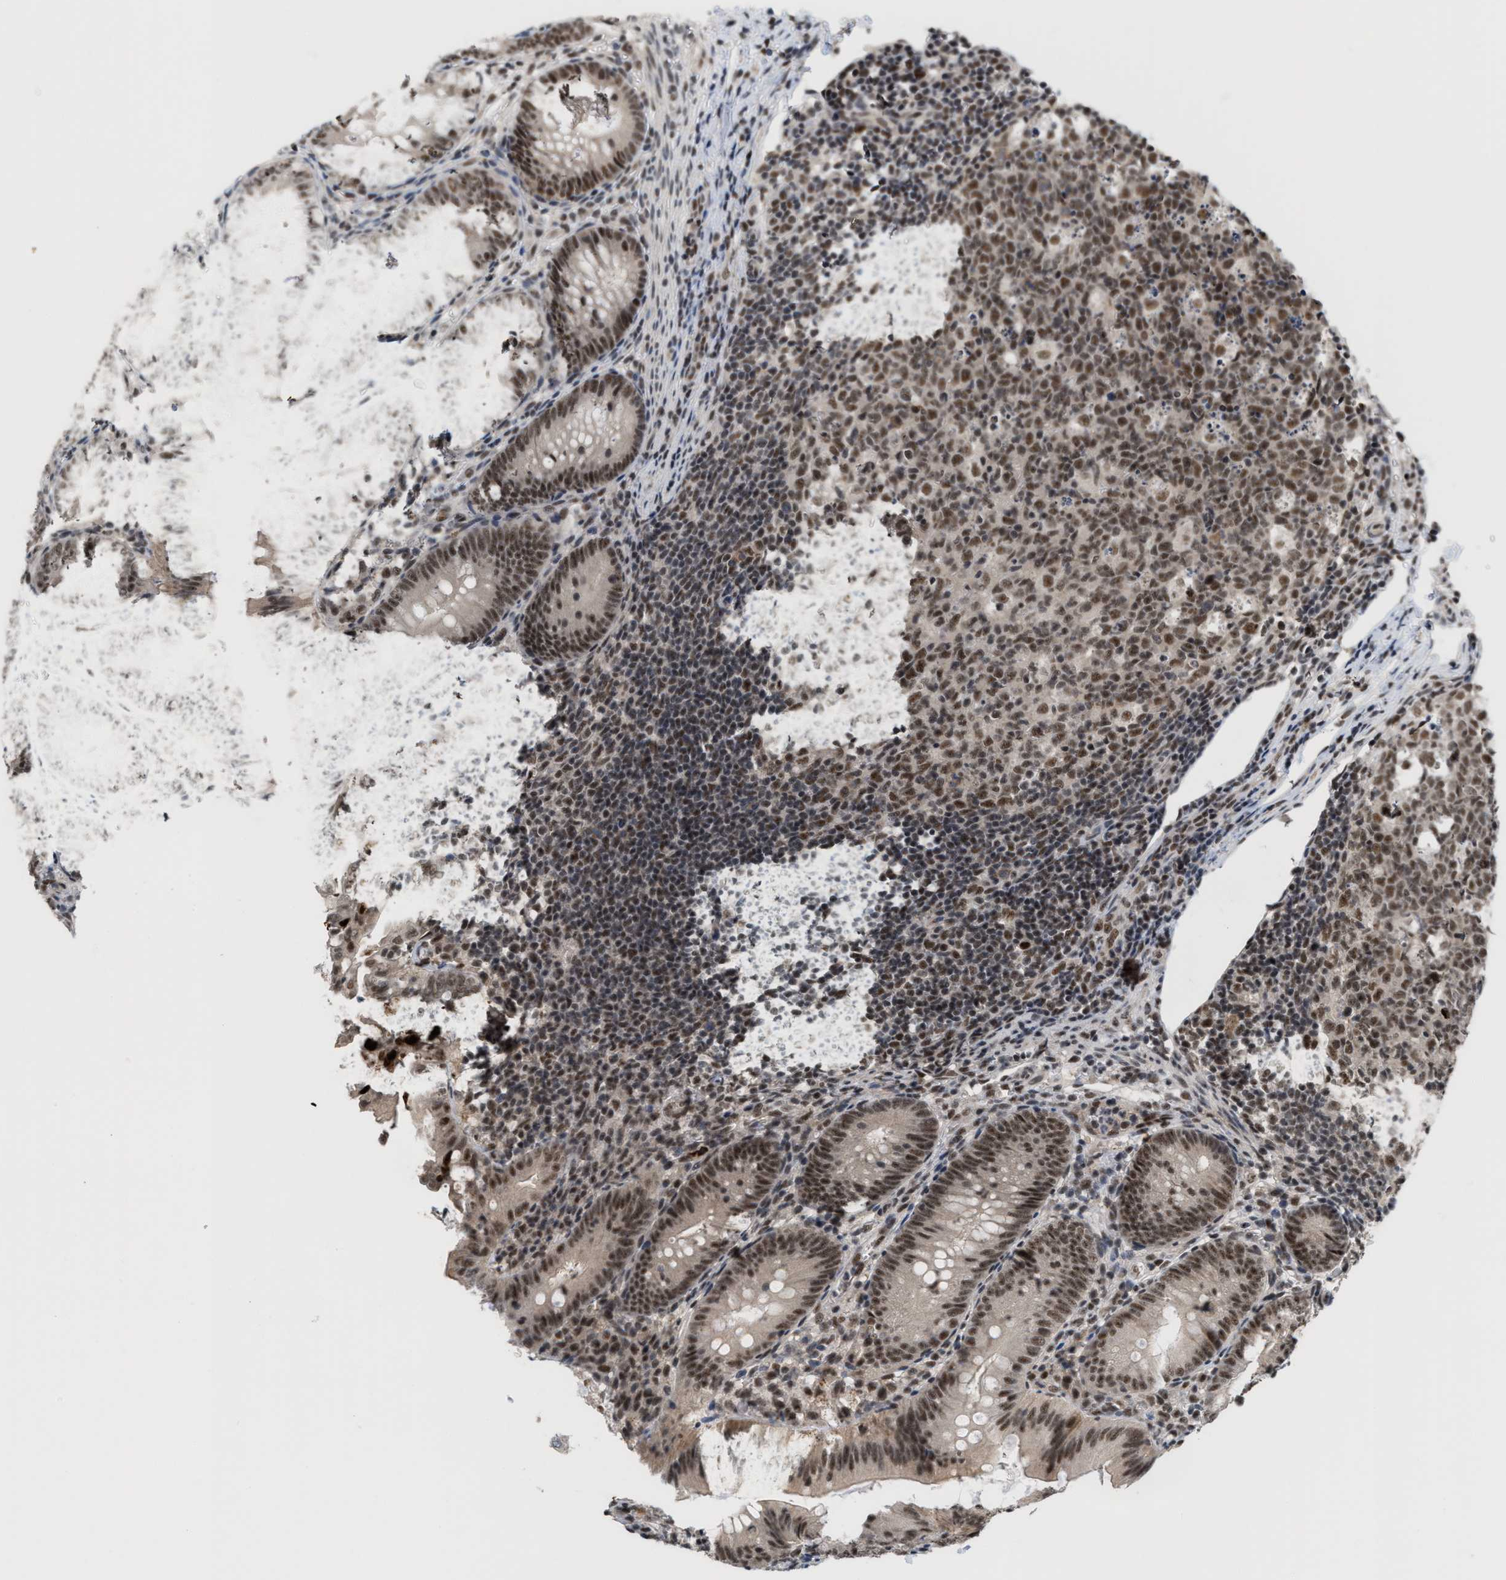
{"staining": {"intensity": "moderate", "quantity": ">75%", "location": "nuclear"}, "tissue": "appendix", "cell_type": "Glandular cells", "image_type": "normal", "snomed": [{"axis": "morphology", "description": "Normal tissue, NOS"}, {"axis": "topography", "description": "Appendix"}], "caption": "Immunohistochemical staining of benign human appendix demonstrates medium levels of moderate nuclear positivity in about >75% of glandular cells.", "gene": "PRPF4", "patient": {"sex": "male", "age": 1}}